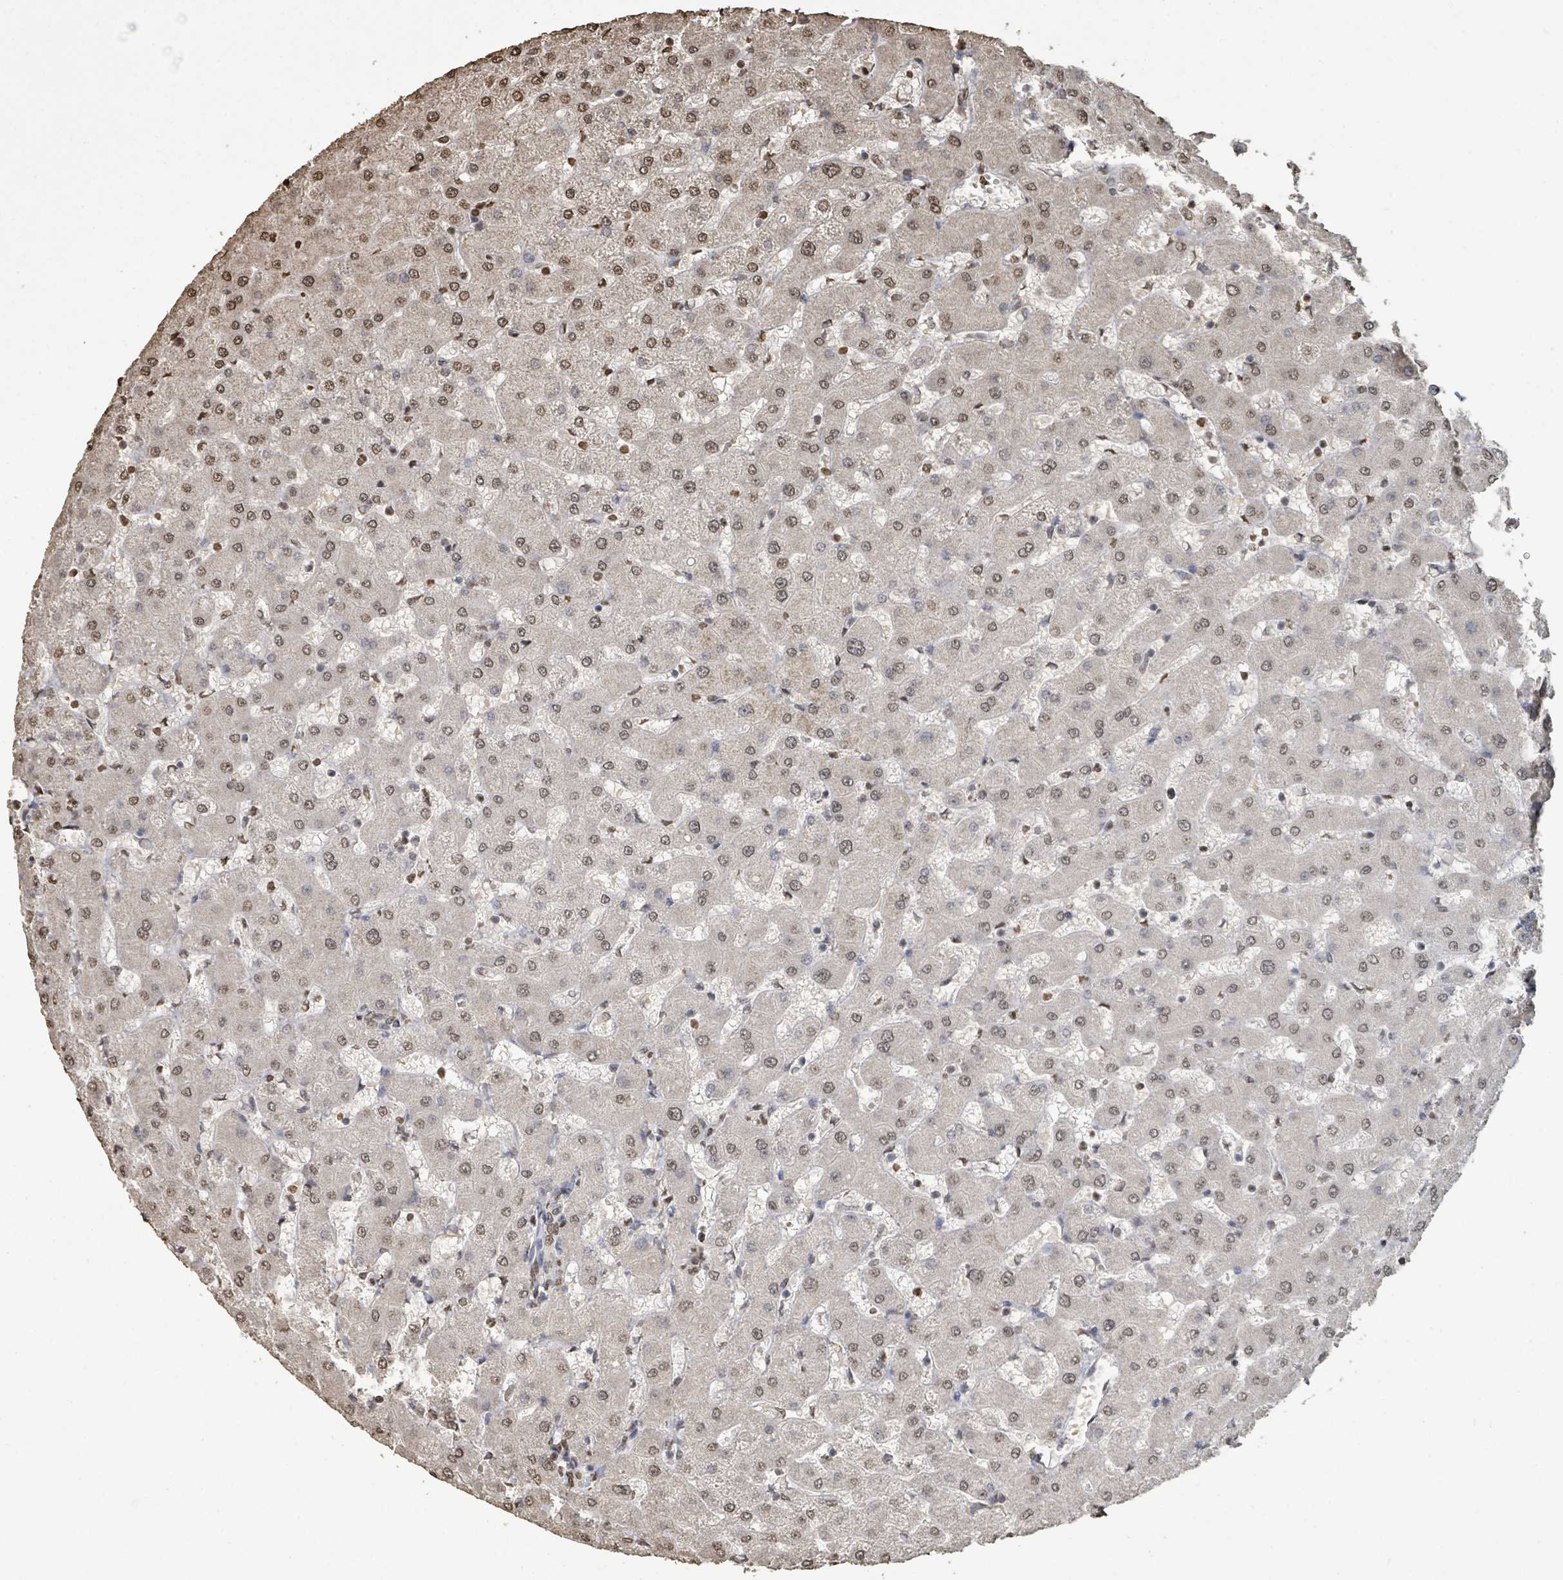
{"staining": {"intensity": "moderate", "quantity": ">75%", "location": "nuclear"}, "tissue": "liver", "cell_type": "Cholangiocytes", "image_type": "normal", "snomed": [{"axis": "morphology", "description": "Normal tissue, NOS"}, {"axis": "topography", "description": "Liver"}], "caption": "Moderate nuclear protein expression is present in about >75% of cholangiocytes in liver. (brown staining indicates protein expression, while blue staining denotes nuclei).", "gene": "MRPS12", "patient": {"sex": "female", "age": 63}}